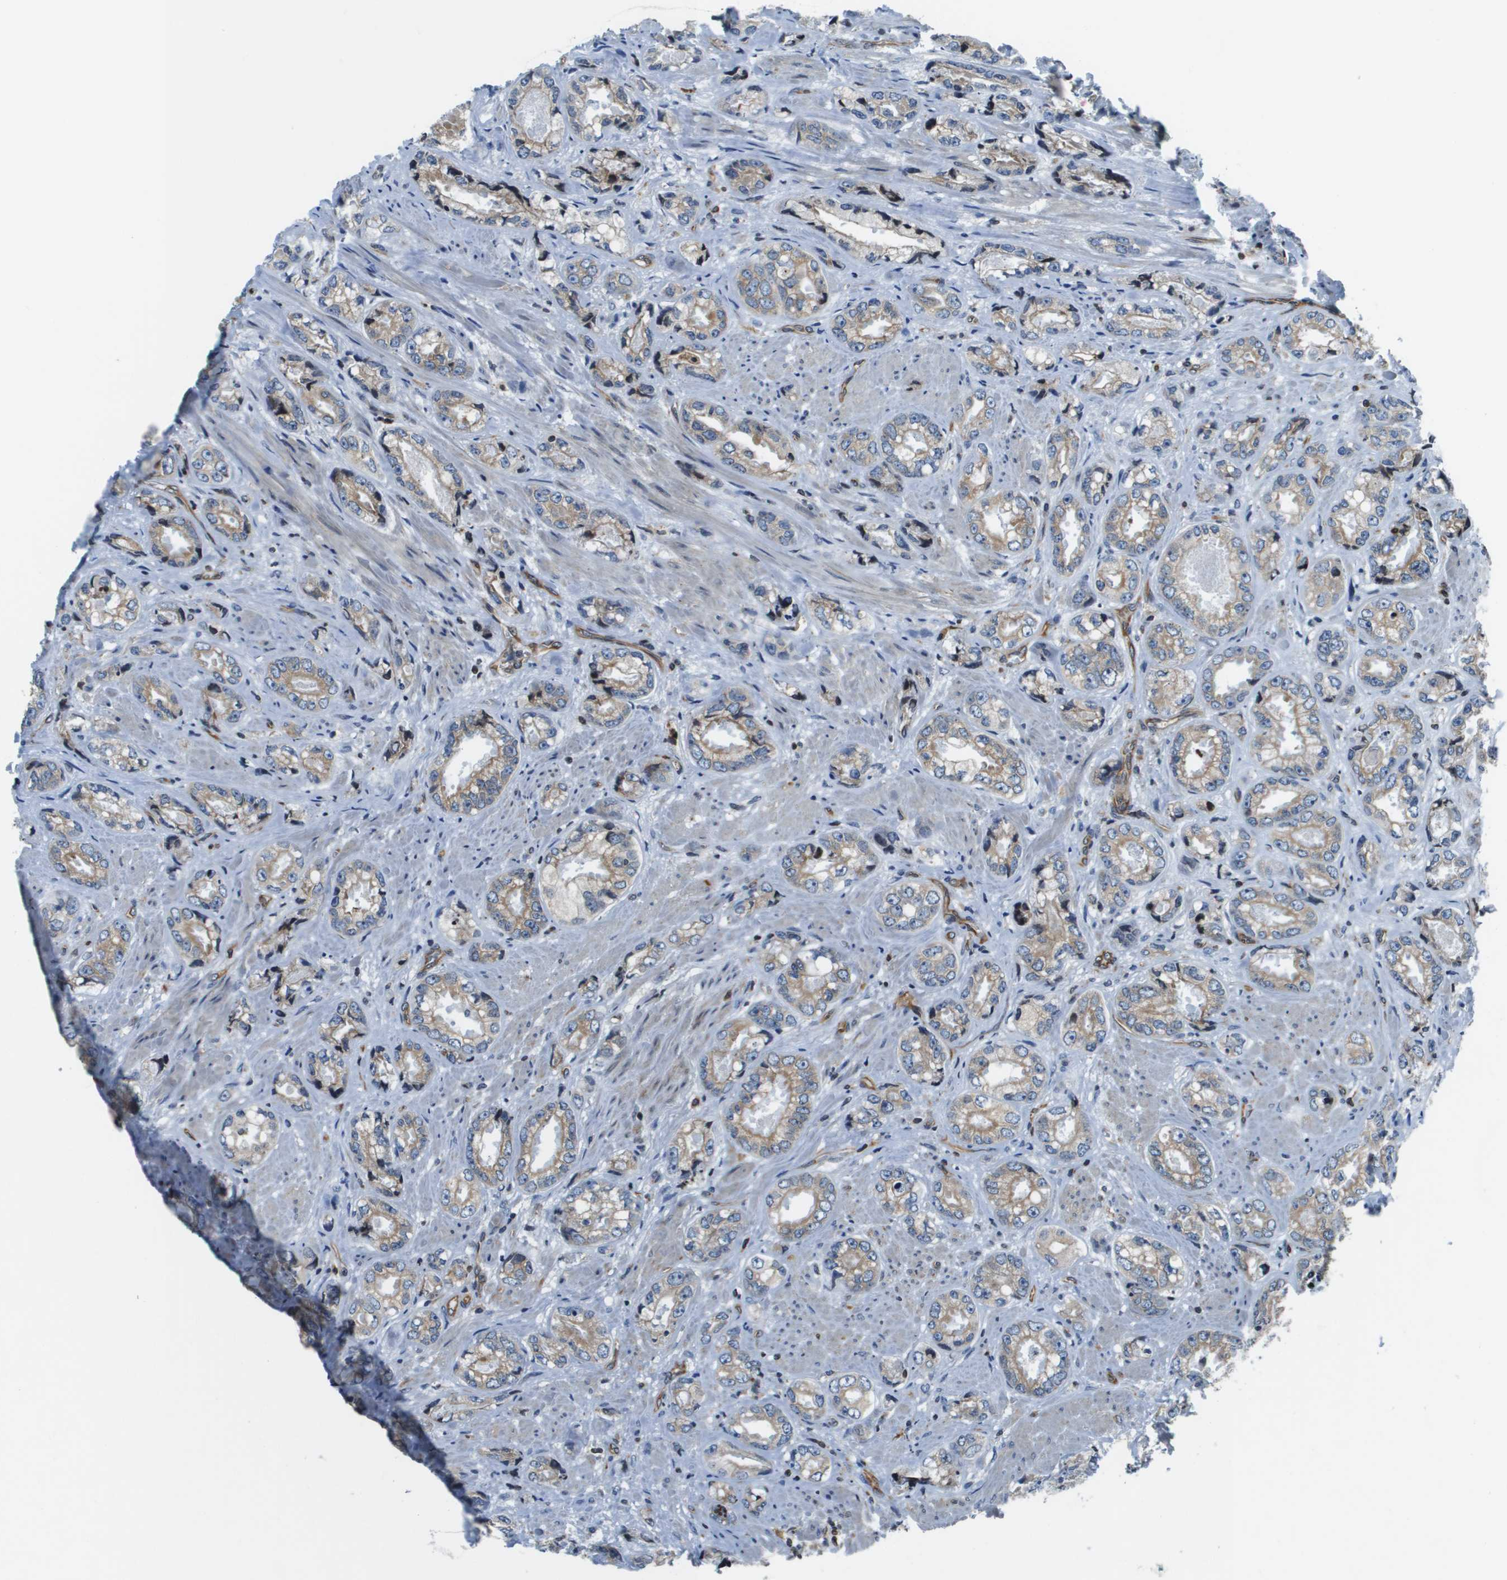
{"staining": {"intensity": "weak", "quantity": ">75%", "location": "cytoplasmic/membranous"}, "tissue": "prostate cancer", "cell_type": "Tumor cells", "image_type": "cancer", "snomed": [{"axis": "morphology", "description": "Adenocarcinoma, High grade"}, {"axis": "topography", "description": "Prostate"}], "caption": "DAB (3,3'-diaminobenzidine) immunohistochemical staining of human adenocarcinoma (high-grade) (prostate) reveals weak cytoplasmic/membranous protein staining in about >75% of tumor cells.", "gene": "ESYT1", "patient": {"sex": "male", "age": 61}}